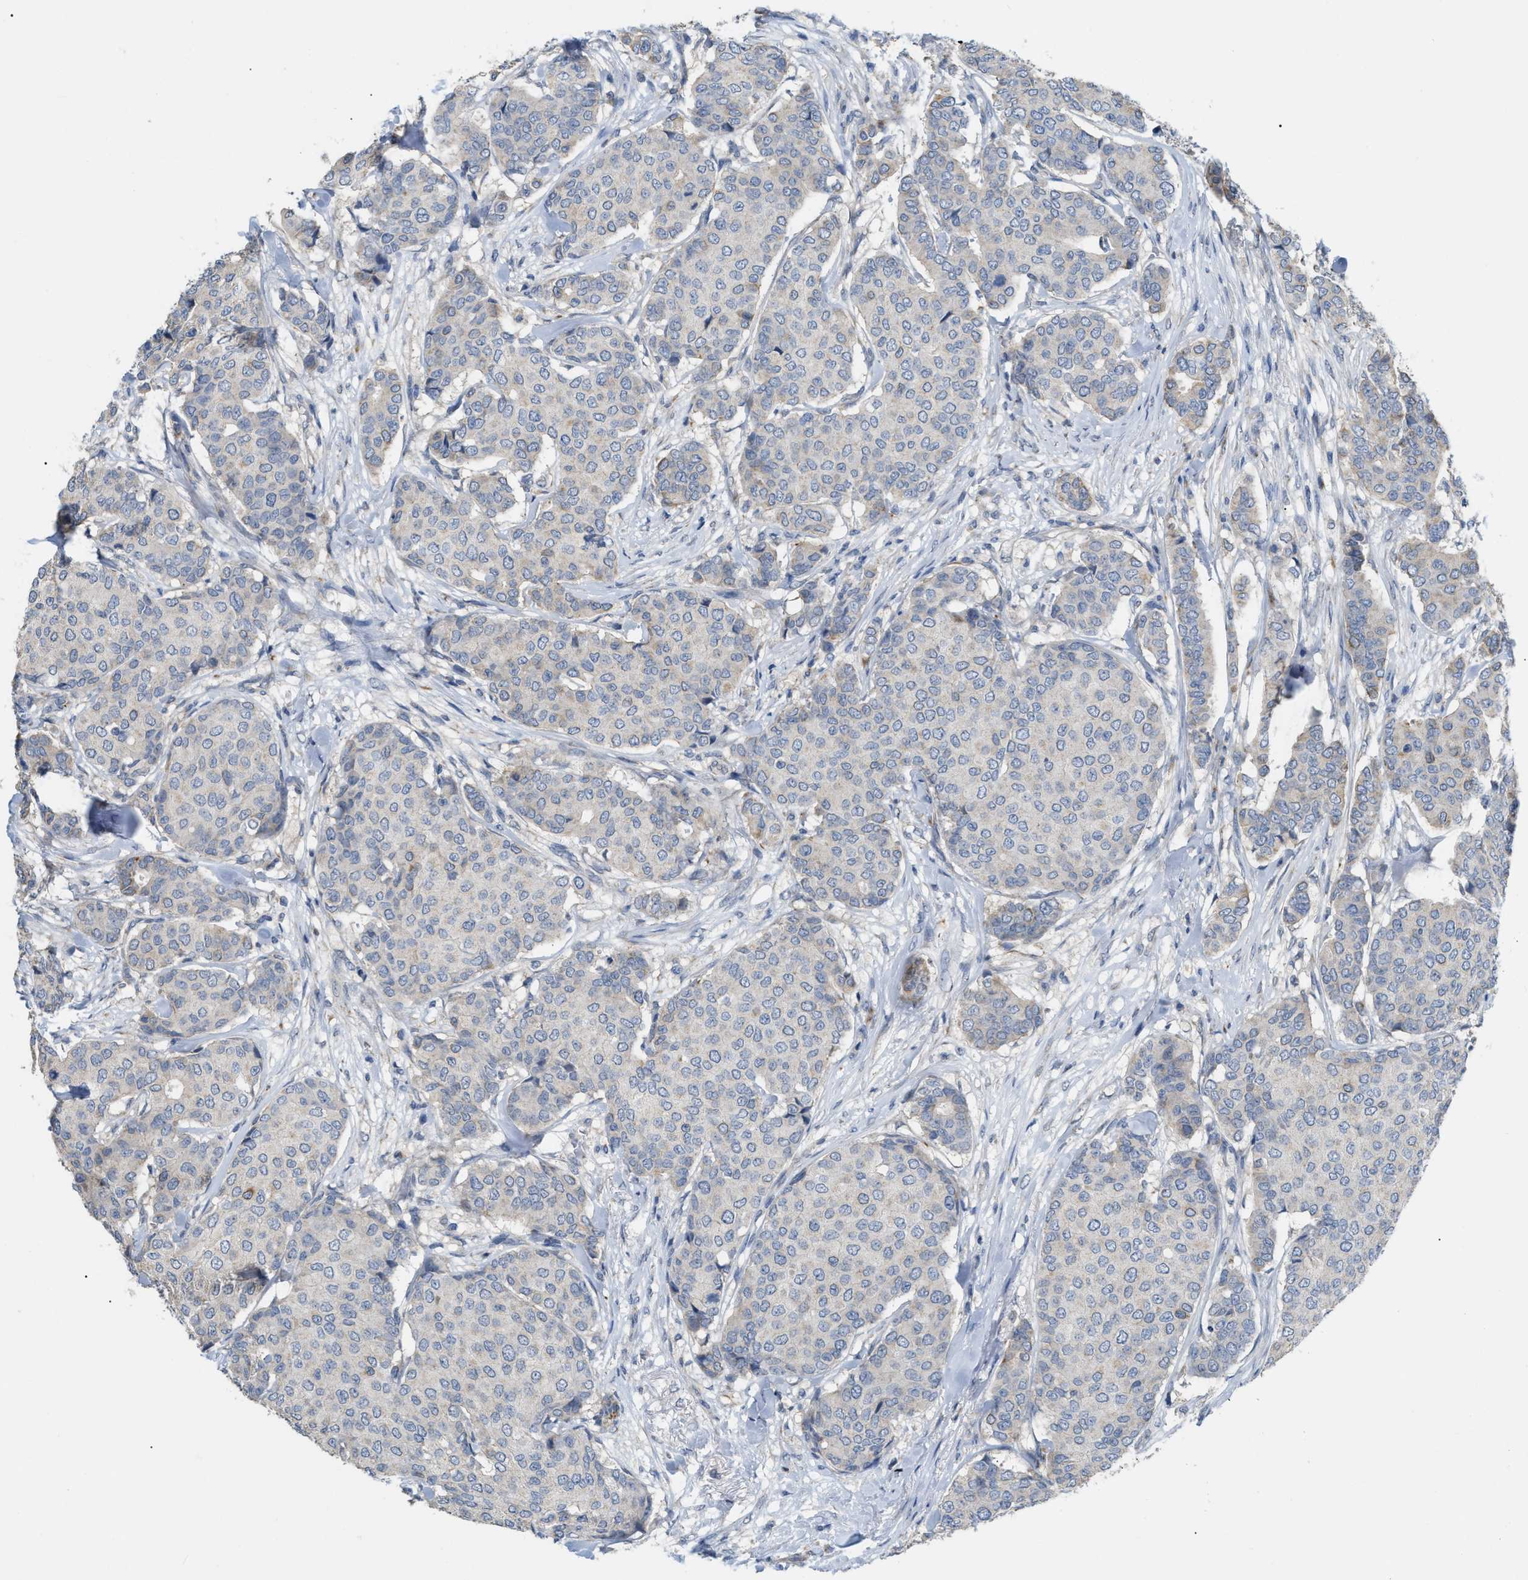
{"staining": {"intensity": "weak", "quantity": "<25%", "location": "cytoplasmic/membranous"}, "tissue": "breast cancer", "cell_type": "Tumor cells", "image_type": "cancer", "snomed": [{"axis": "morphology", "description": "Duct carcinoma"}, {"axis": "topography", "description": "Breast"}], "caption": "The IHC histopathology image has no significant staining in tumor cells of breast intraductal carcinoma tissue. (DAB (3,3'-diaminobenzidine) immunohistochemistry (IHC), high magnification).", "gene": "DHX58", "patient": {"sex": "female", "age": 75}}